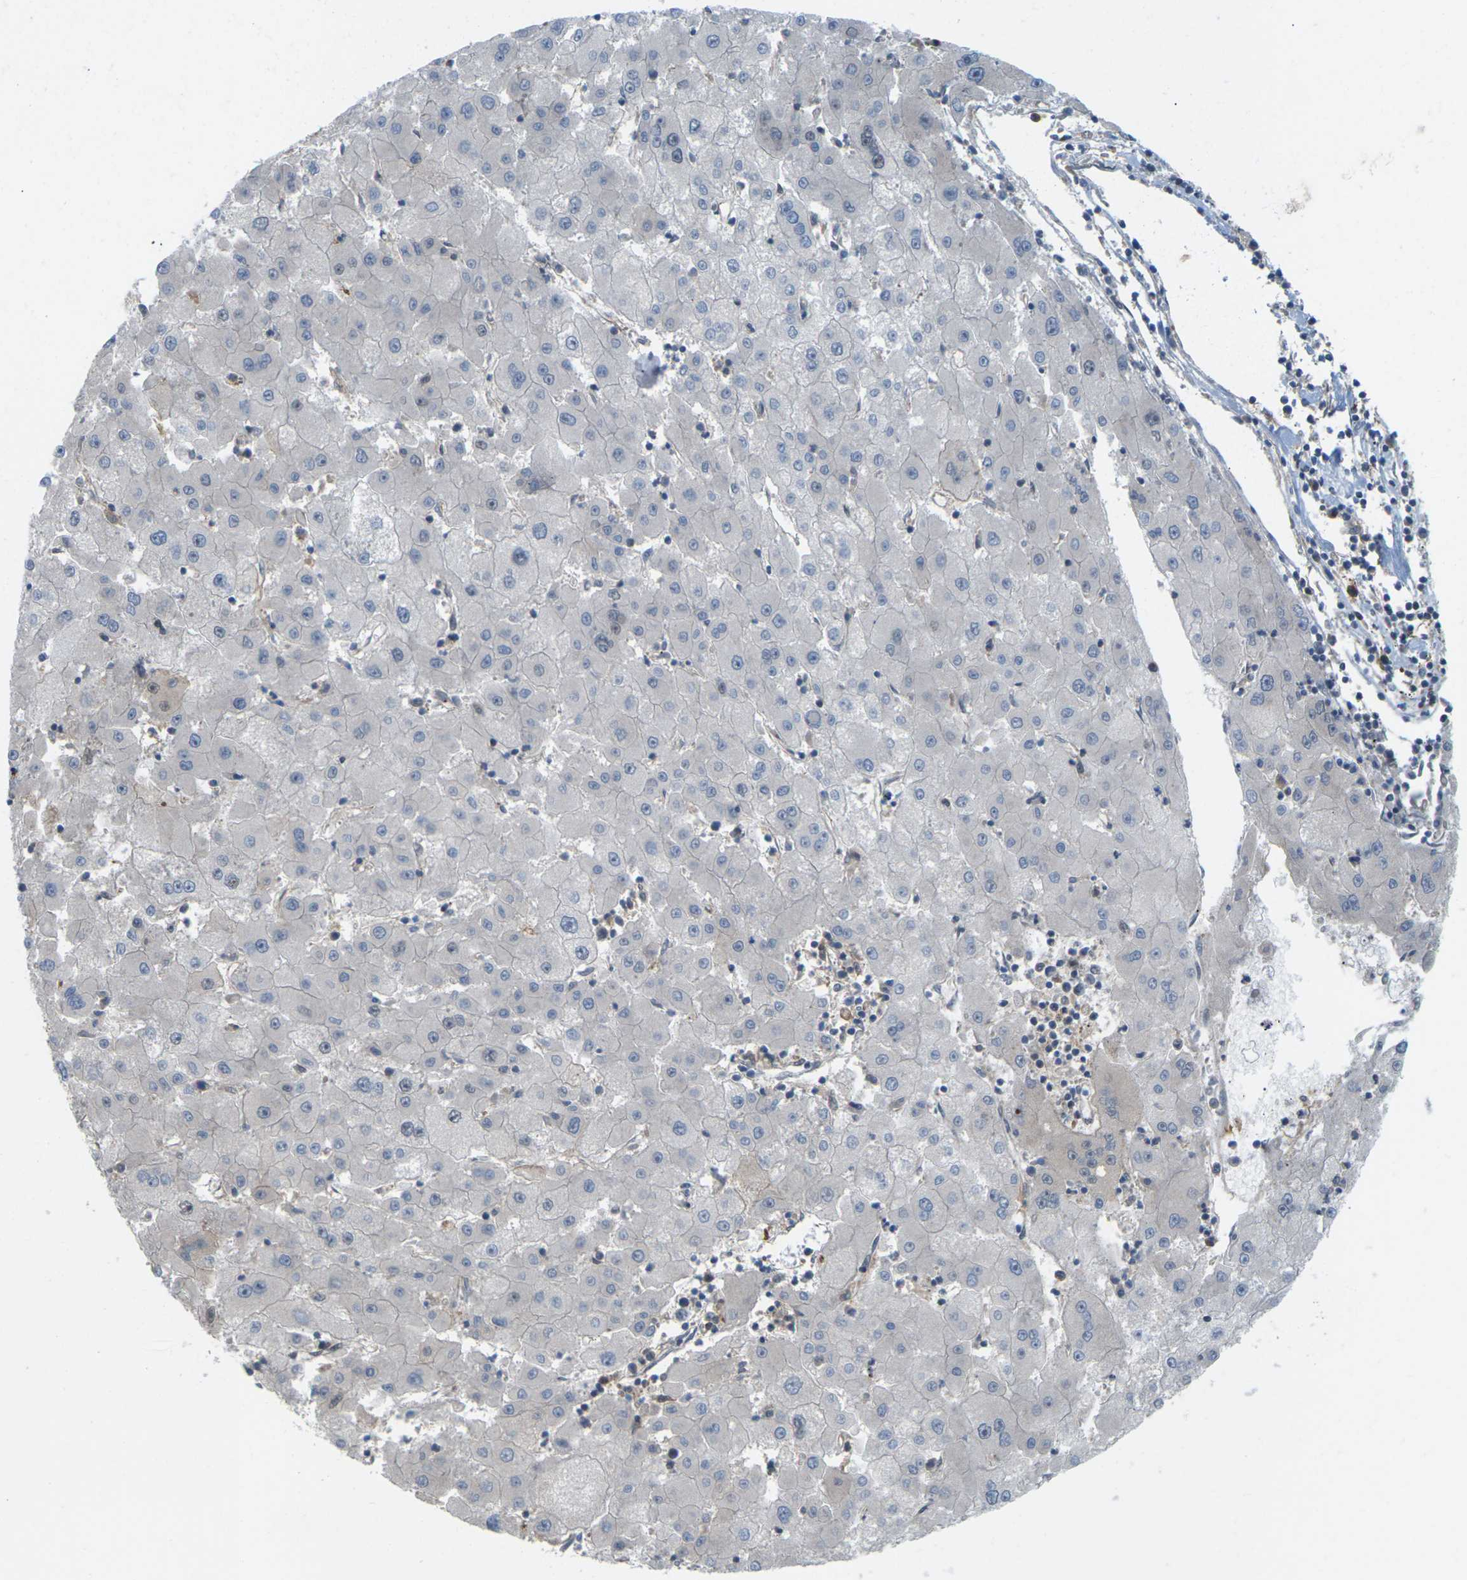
{"staining": {"intensity": "negative", "quantity": "none", "location": "none"}, "tissue": "liver cancer", "cell_type": "Tumor cells", "image_type": "cancer", "snomed": [{"axis": "morphology", "description": "Carcinoma, Hepatocellular, NOS"}, {"axis": "topography", "description": "Liver"}], "caption": "High power microscopy micrograph of an immunohistochemistry photomicrograph of hepatocellular carcinoma (liver), revealing no significant expression in tumor cells.", "gene": "ROBO1", "patient": {"sex": "male", "age": 72}}